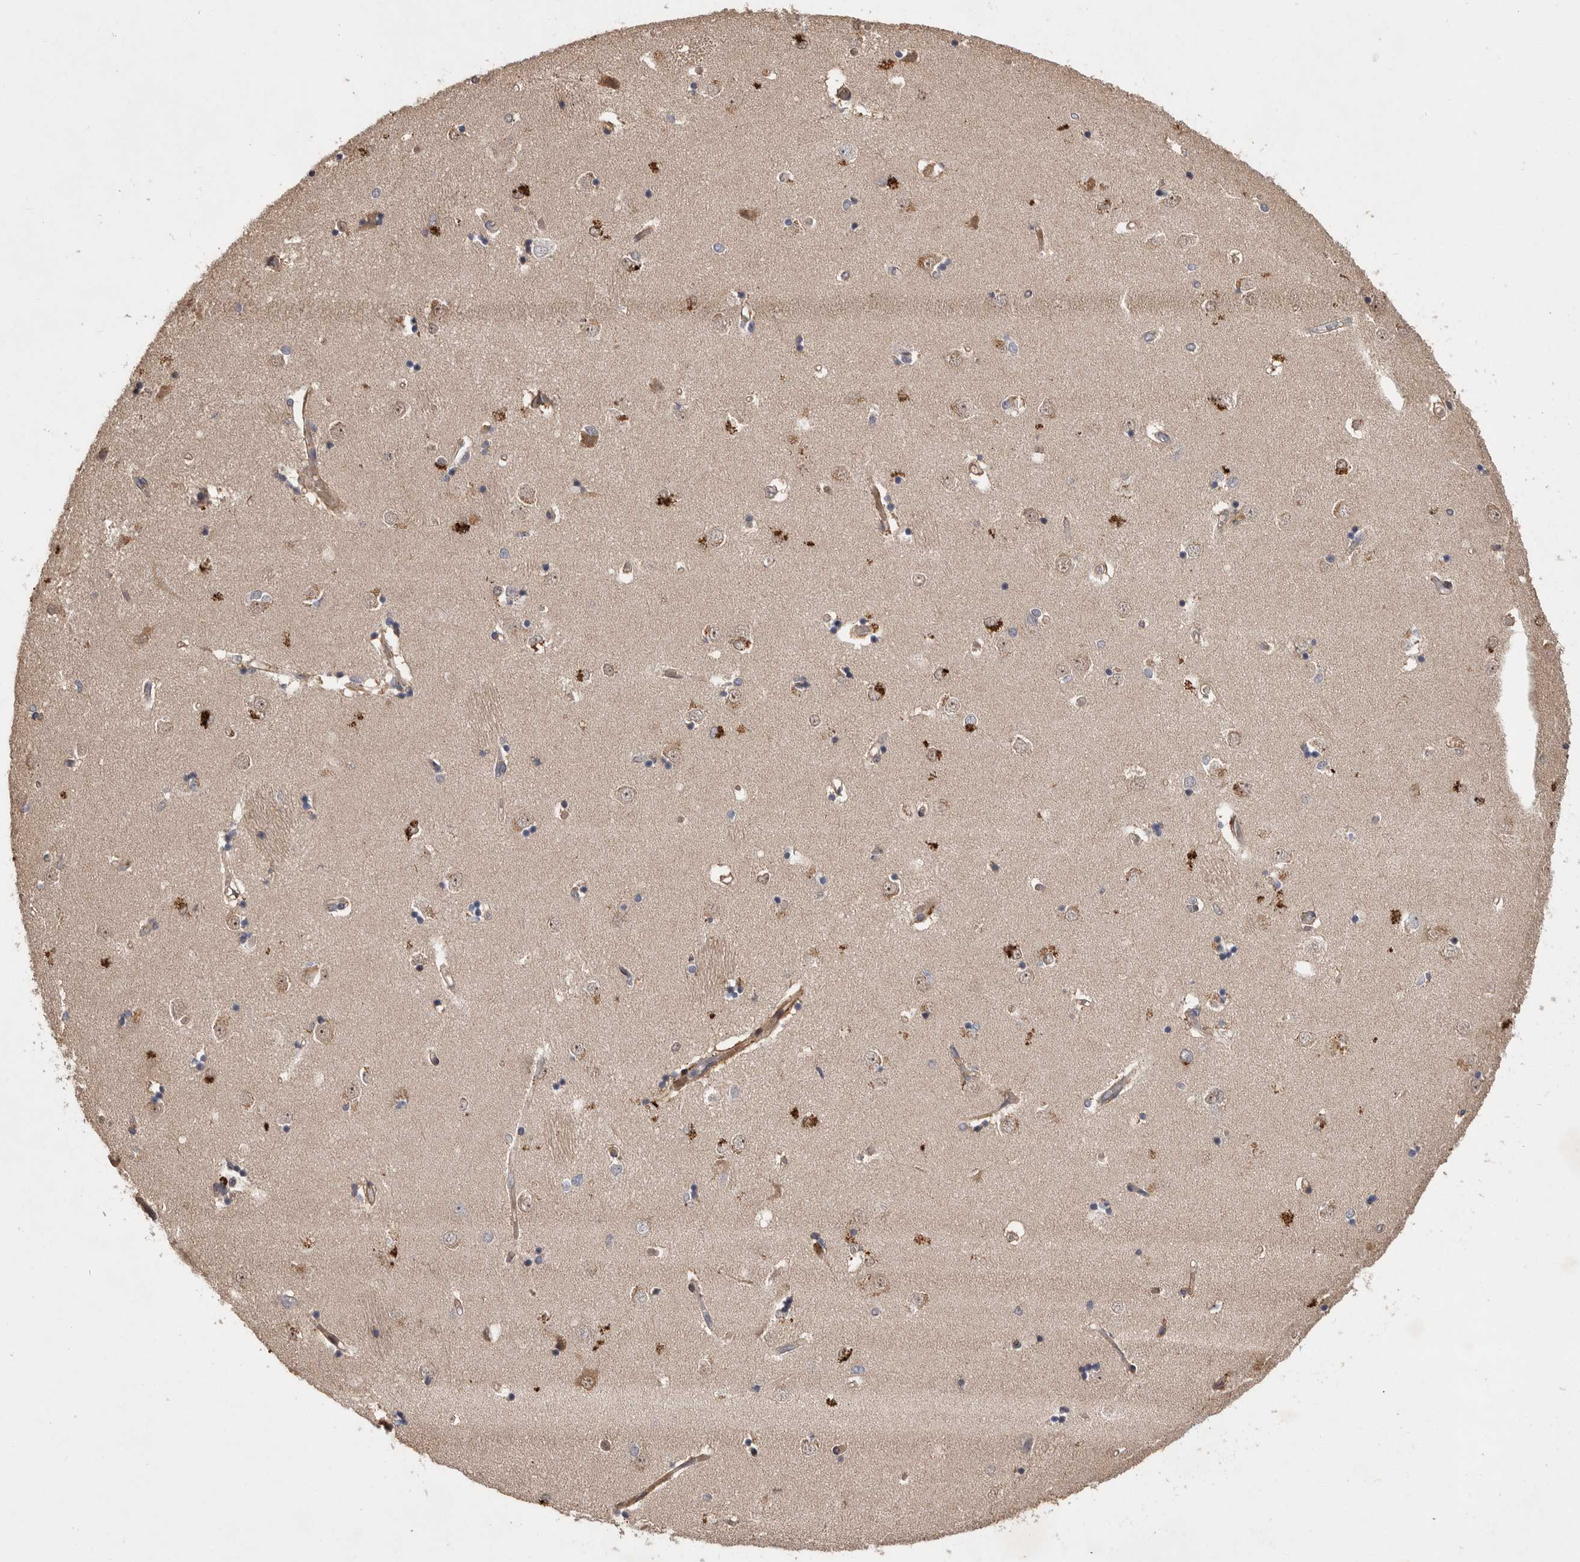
{"staining": {"intensity": "strong", "quantity": "<25%", "location": "cytoplasmic/membranous"}, "tissue": "caudate", "cell_type": "Glial cells", "image_type": "normal", "snomed": [{"axis": "morphology", "description": "Normal tissue, NOS"}, {"axis": "topography", "description": "Lateral ventricle wall"}], "caption": "Strong cytoplasmic/membranous positivity is identified in approximately <25% of glial cells in benign caudate. (DAB (3,3'-diaminobenzidine) IHC with brightfield microscopy, high magnification).", "gene": "VN1R4", "patient": {"sex": "male", "age": 45}}